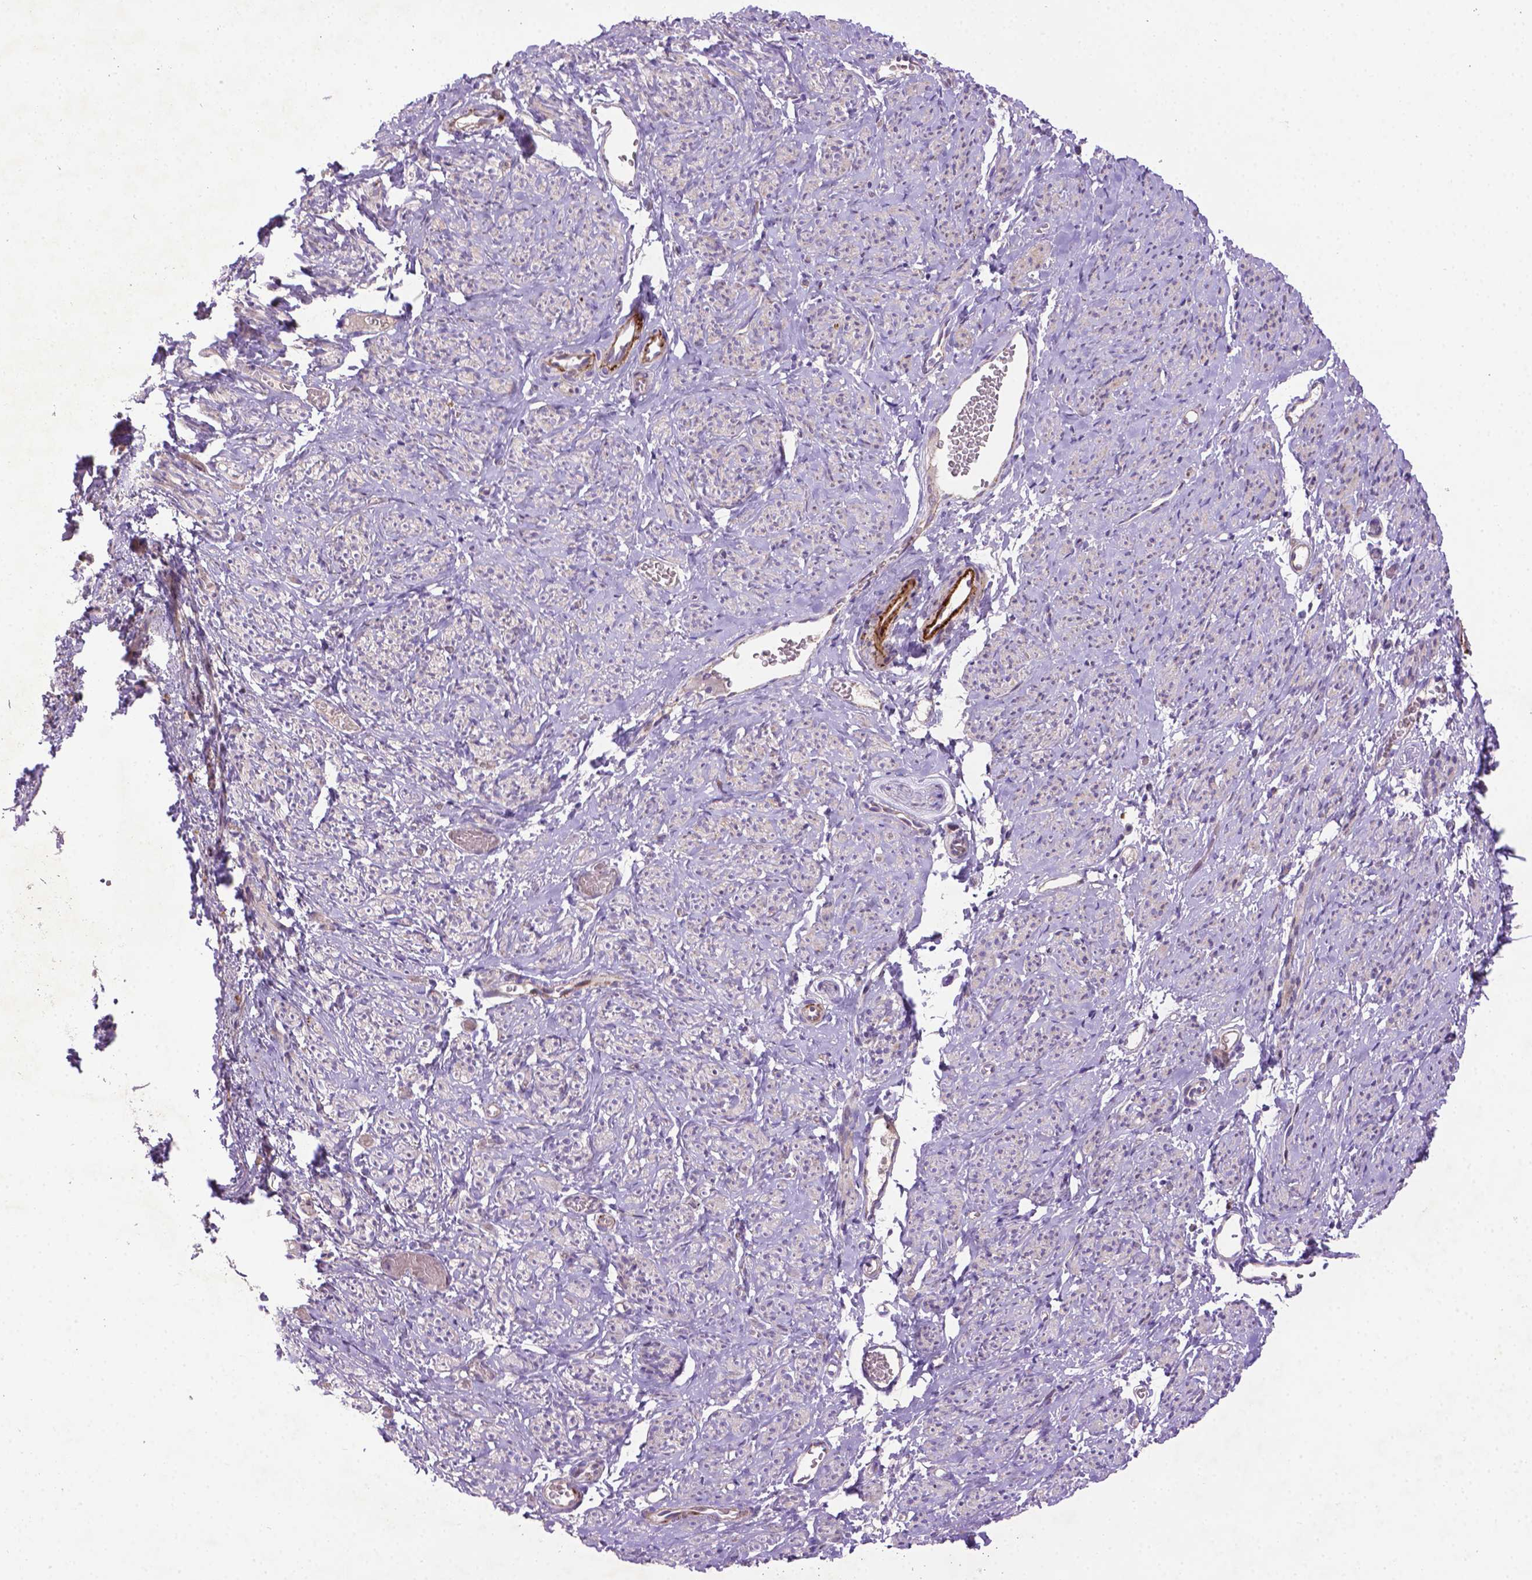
{"staining": {"intensity": "moderate", "quantity": "<25%", "location": "cytoplasmic/membranous"}, "tissue": "smooth muscle", "cell_type": "Smooth muscle cells", "image_type": "normal", "snomed": [{"axis": "morphology", "description": "Normal tissue, NOS"}, {"axis": "topography", "description": "Smooth muscle"}], "caption": "Immunohistochemistry (IHC) histopathology image of benign smooth muscle: human smooth muscle stained using immunohistochemistry exhibits low levels of moderate protein expression localized specifically in the cytoplasmic/membranous of smooth muscle cells, appearing as a cytoplasmic/membranous brown color.", "gene": "CCER2", "patient": {"sex": "female", "age": 65}}